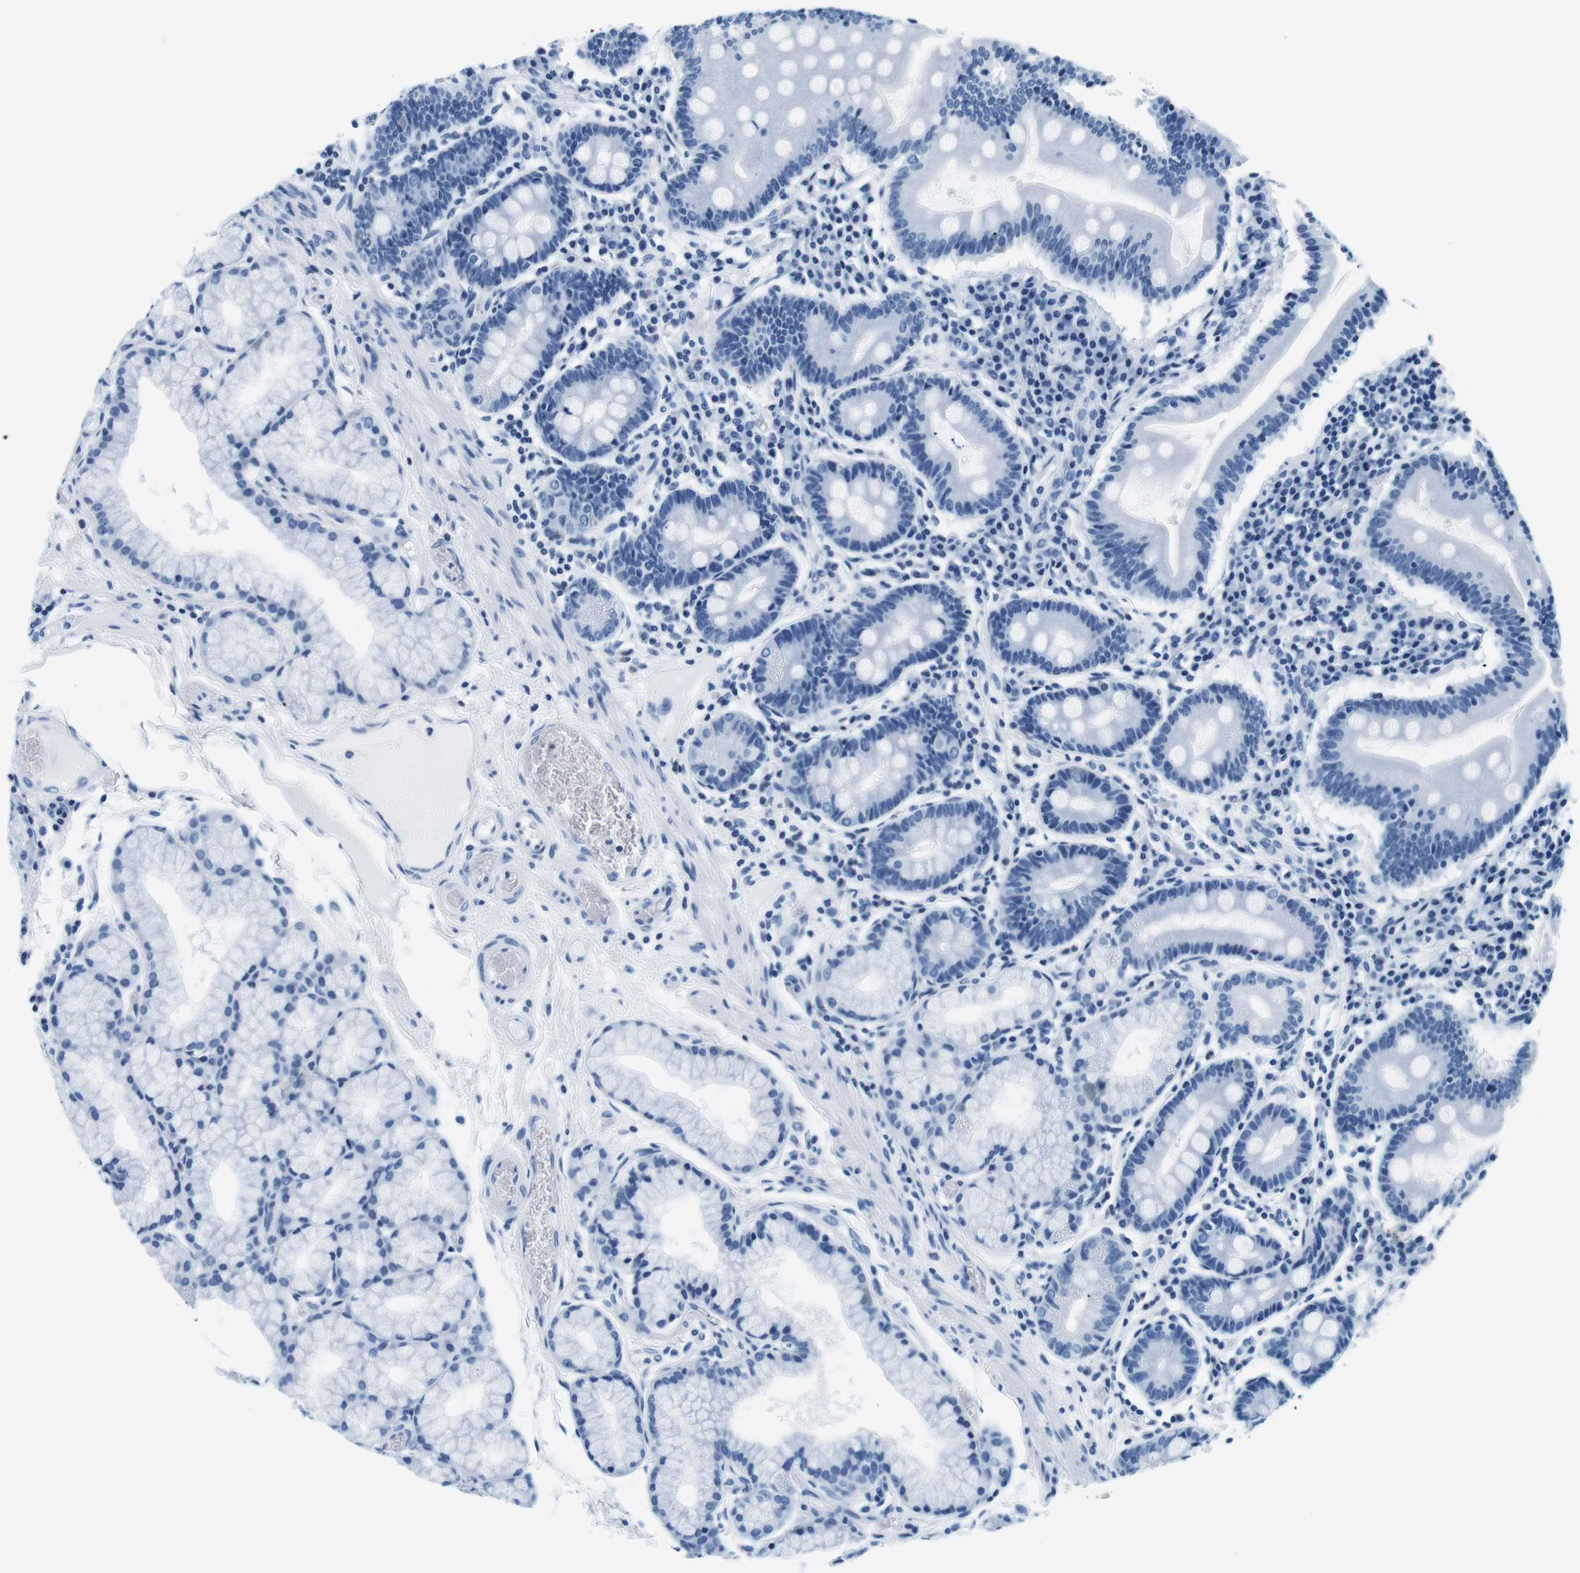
{"staining": {"intensity": "negative", "quantity": "none", "location": "none"}, "tissue": "duodenum", "cell_type": "Glandular cells", "image_type": "normal", "snomed": [{"axis": "morphology", "description": "Normal tissue, NOS"}, {"axis": "topography", "description": "Duodenum"}], "caption": "This is an IHC micrograph of normal duodenum. There is no positivity in glandular cells.", "gene": "ELANE", "patient": {"sex": "male", "age": 50}}